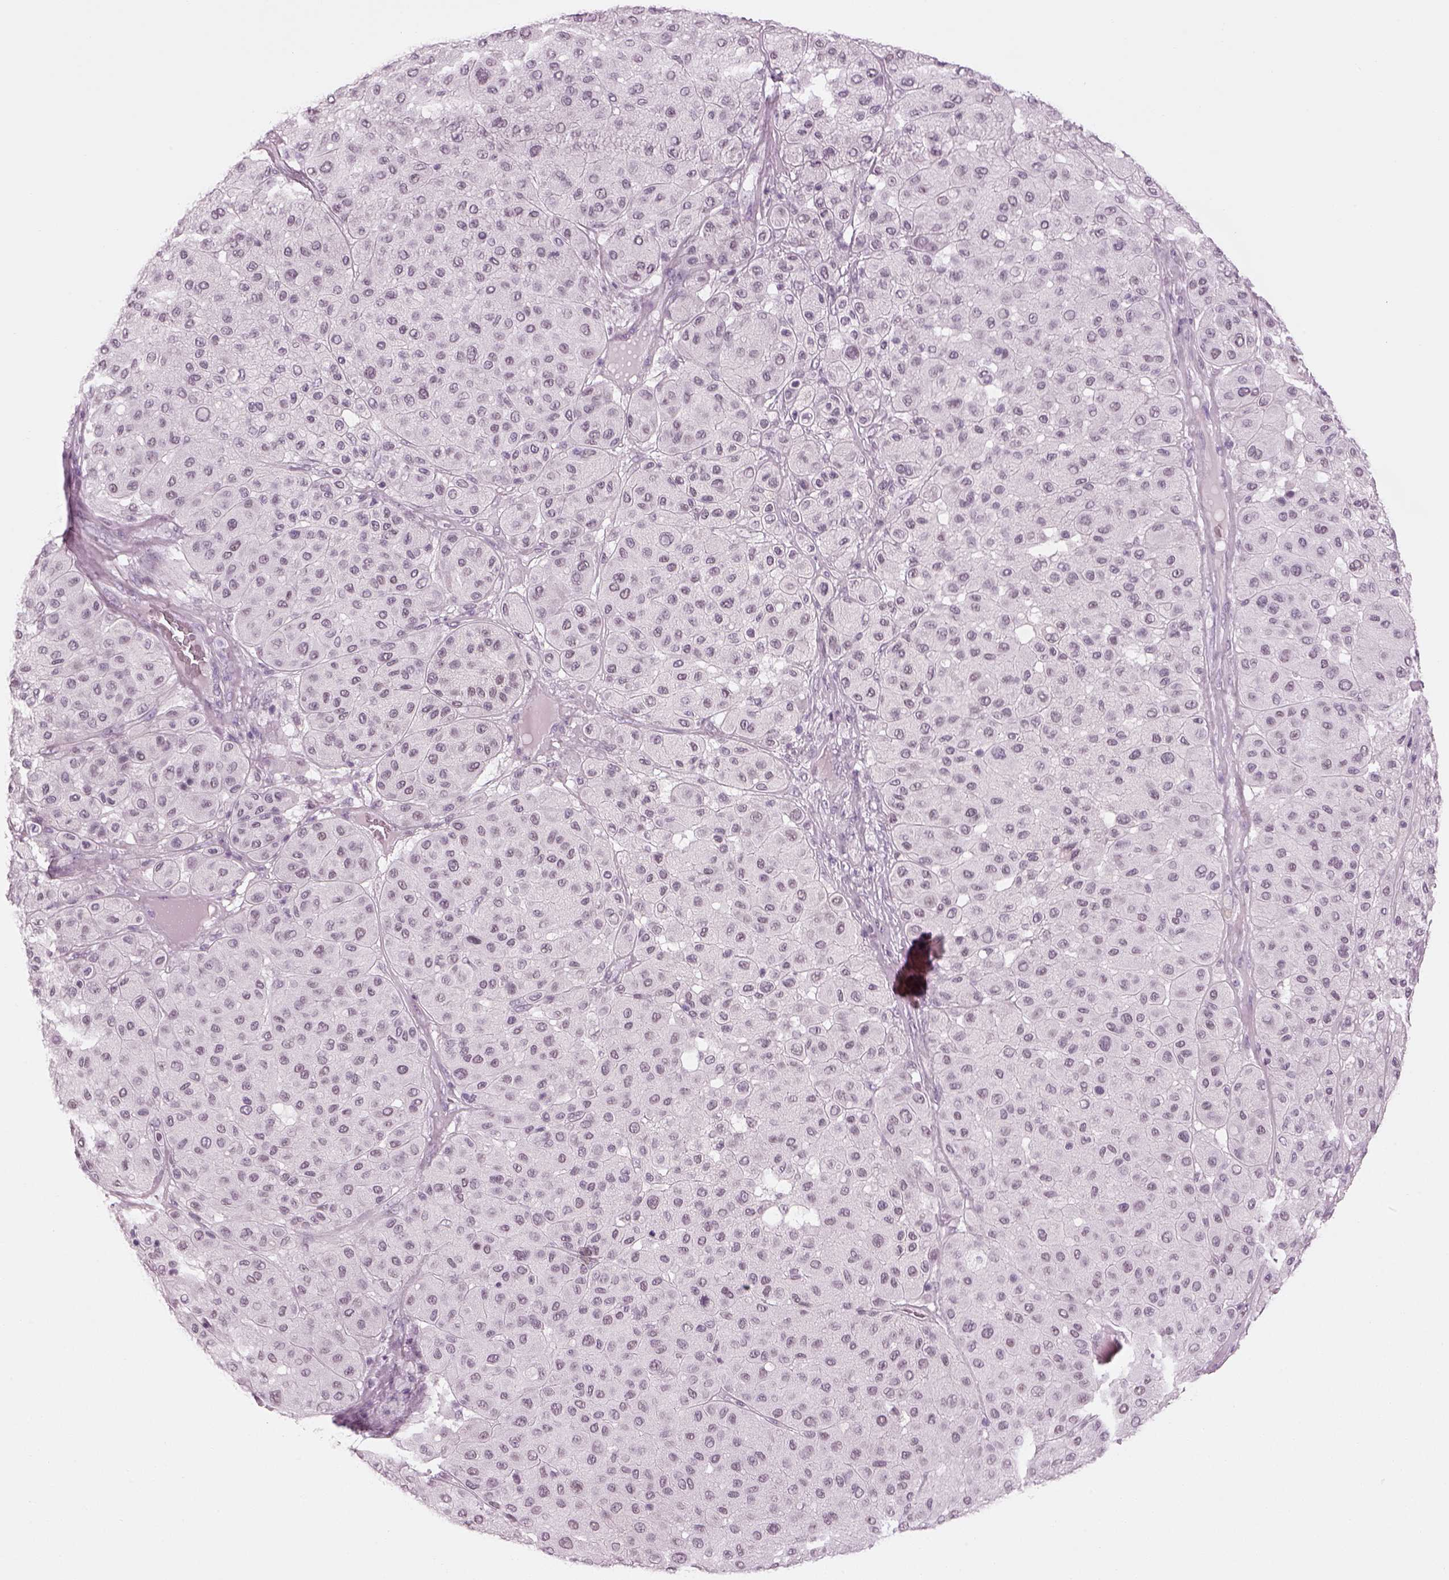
{"staining": {"intensity": "negative", "quantity": "none", "location": "none"}, "tissue": "melanoma", "cell_type": "Tumor cells", "image_type": "cancer", "snomed": [{"axis": "morphology", "description": "Malignant melanoma, Metastatic site"}, {"axis": "topography", "description": "Smooth muscle"}], "caption": "DAB (3,3'-diaminobenzidine) immunohistochemical staining of melanoma displays no significant positivity in tumor cells.", "gene": "KCNG2", "patient": {"sex": "male", "age": 41}}